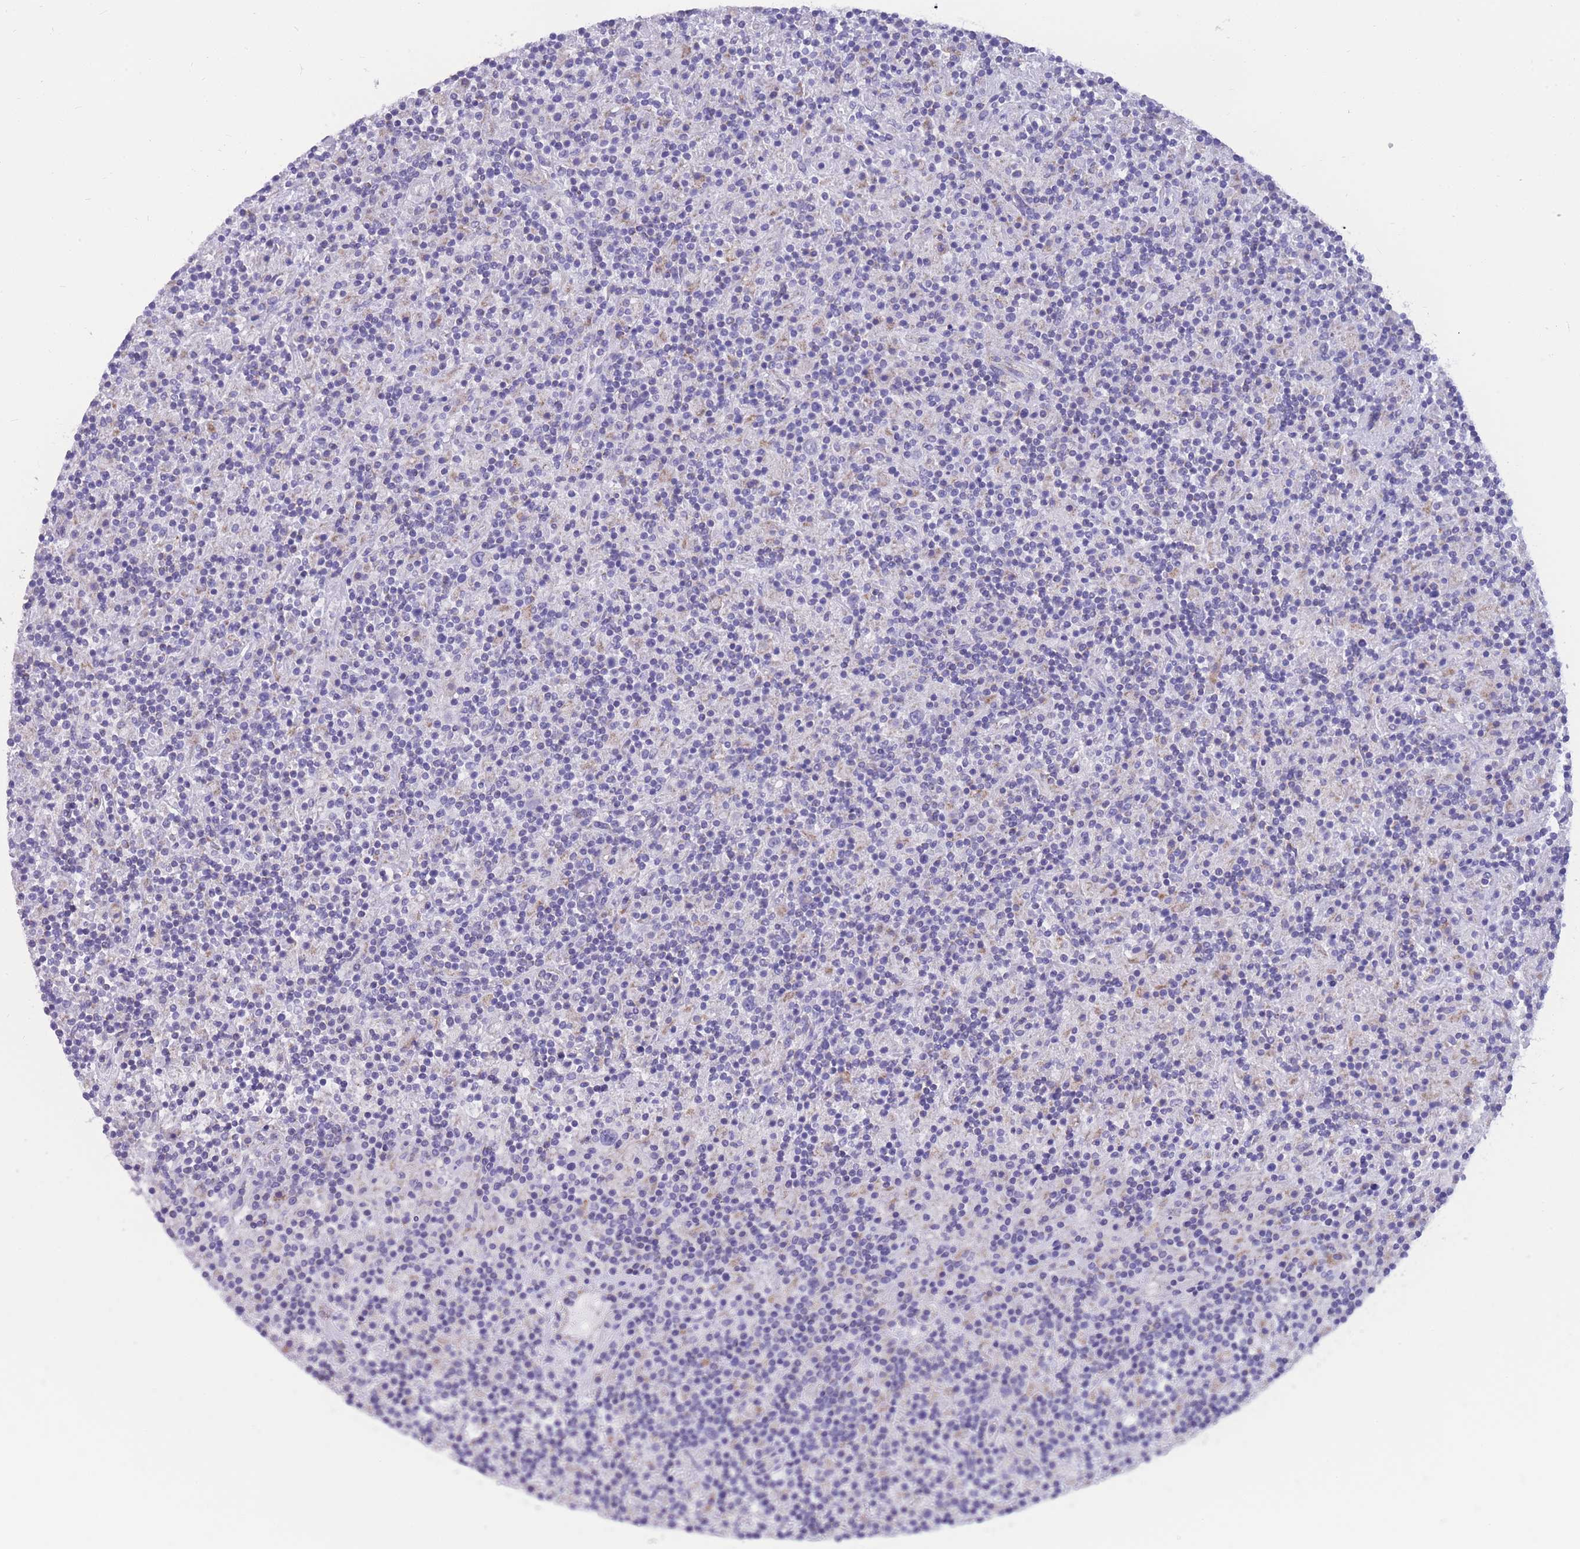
{"staining": {"intensity": "negative", "quantity": "none", "location": "none"}, "tissue": "lymphoma", "cell_type": "Tumor cells", "image_type": "cancer", "snomed": [{"axis": "morphology", "description": "Hodgkin's disease, NOS"}, {"axis": "topography", "description": "Lymph node"}], "caption": "Human lymphoma stained for a protein using immunohistochemistry (IHC) reveals no expression in tumor cells.", "gene": "INTS2", "patient": {"sex": "male", "age": 70}}